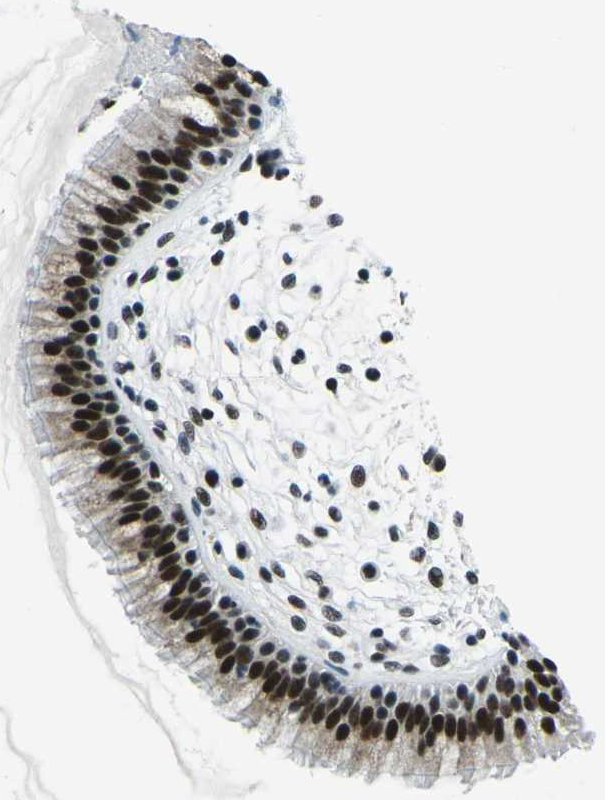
{"staining": {"intensity": "strong", "quantity": ">75%", "location": "nuclear"}, "tissue": "nasopharynx", "cell_type": "Respiratory epithelial cells", "image_type": "normal", "snomed": [{"axis": "morphology", "description": "Normal tissue, NOS"}, {"axis": "topography", "description": "Nasopharynx"}], "caption": "This is a histology image of immunohistochemistry staining of unremarkable nasopharynx, which shows strong positivity in the nuclear of respiratory epithelial cells.", "gene": "RBL2", "patient": {"sex": "male", "age": 21}}